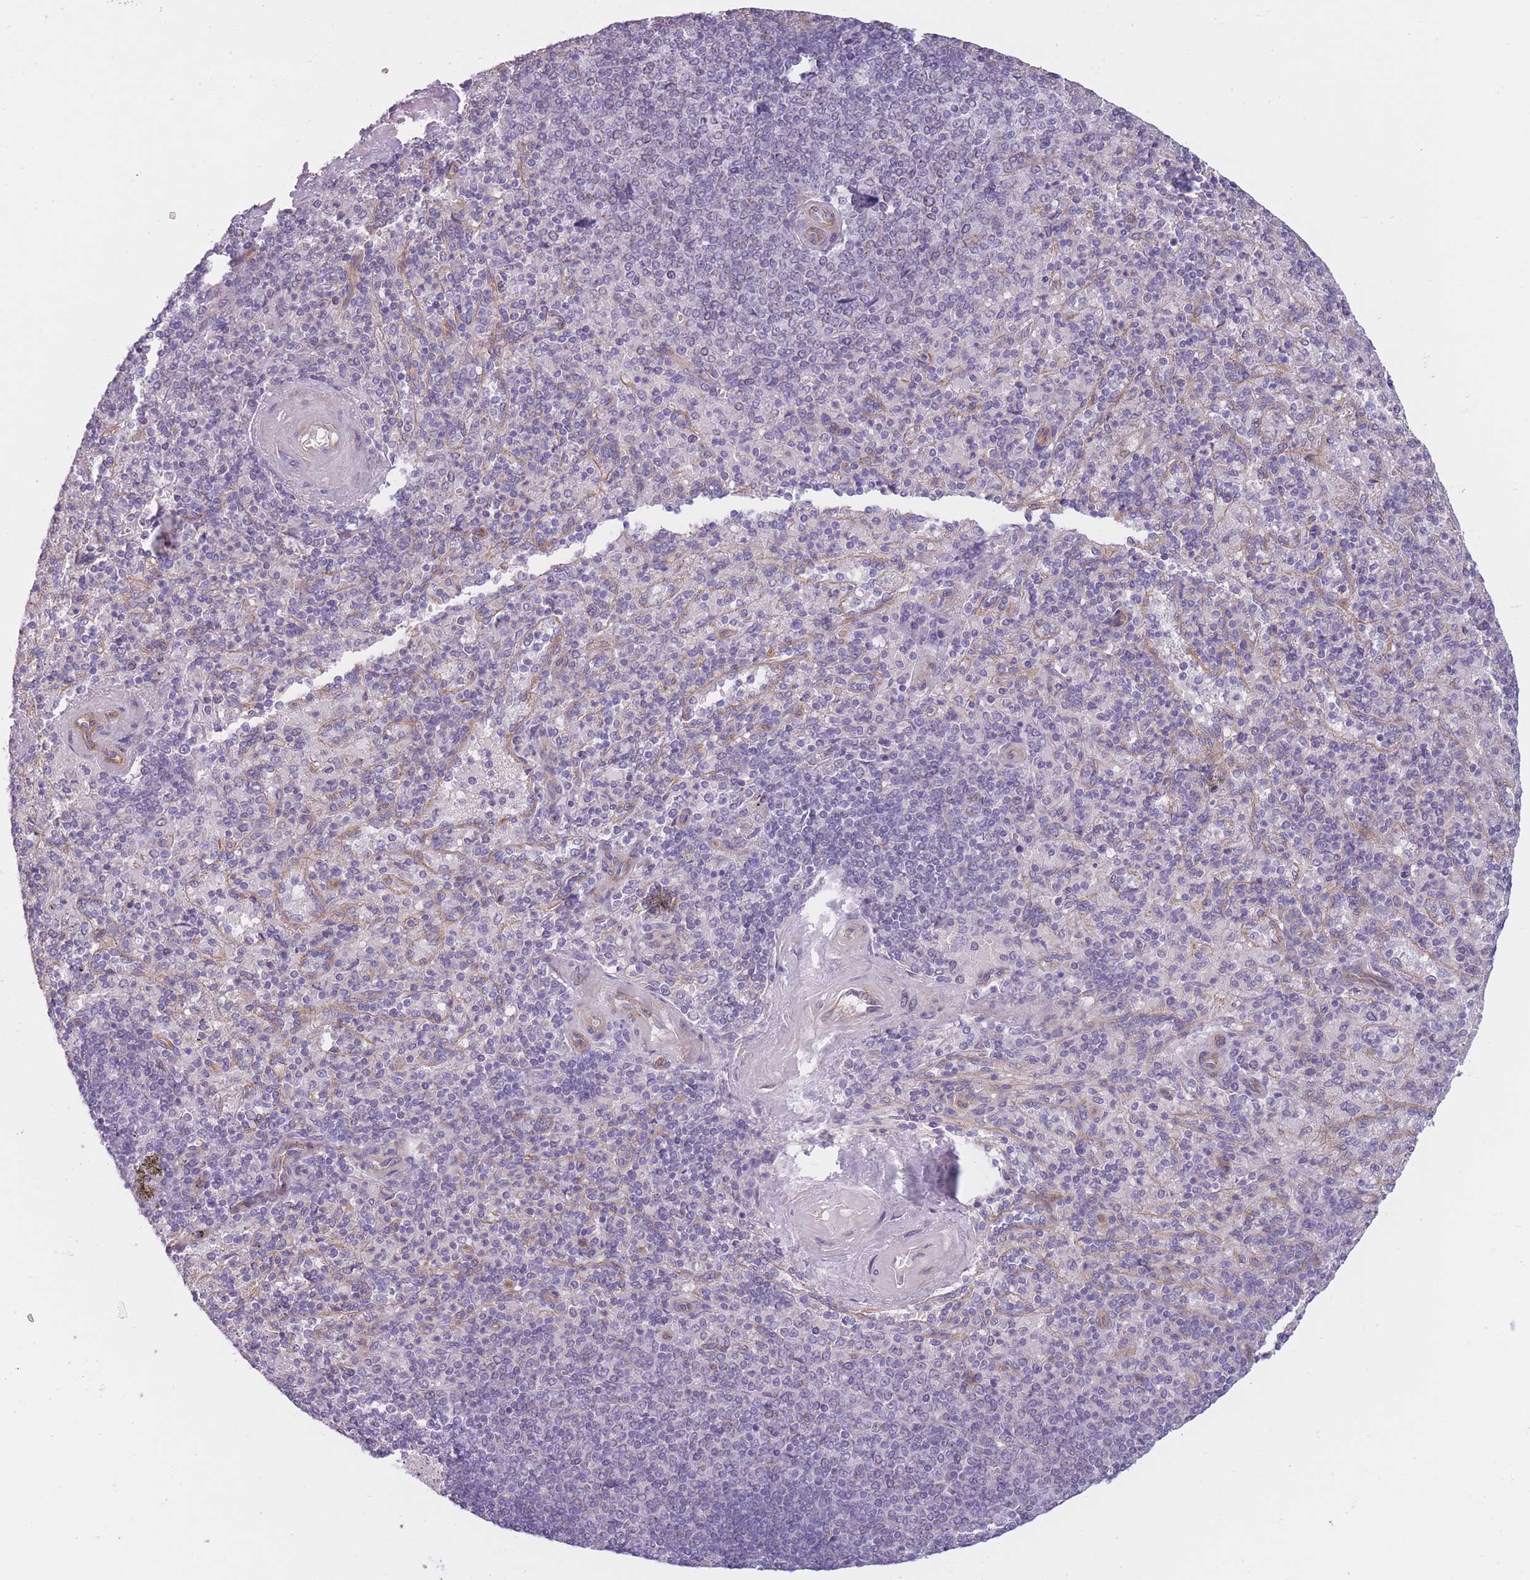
{"staining": {"intensity": "negative", "quantity": "none", "location": "none"}, "tissue": "spleen", "cell_type": "Cells in red pulp", "image_type": "normal", "snomed": [{"axis": "morphology", "description": "Normal tissue, NOS"}, {"axis": "topography", "description": "Spleen"}], "caption": "DAB immunohistochemical staining of benign human spleen exhibits no significant expression in cells in red pulp.", "gene": "SERPINB3", "patient": {"sex": "male", "age": 82}}